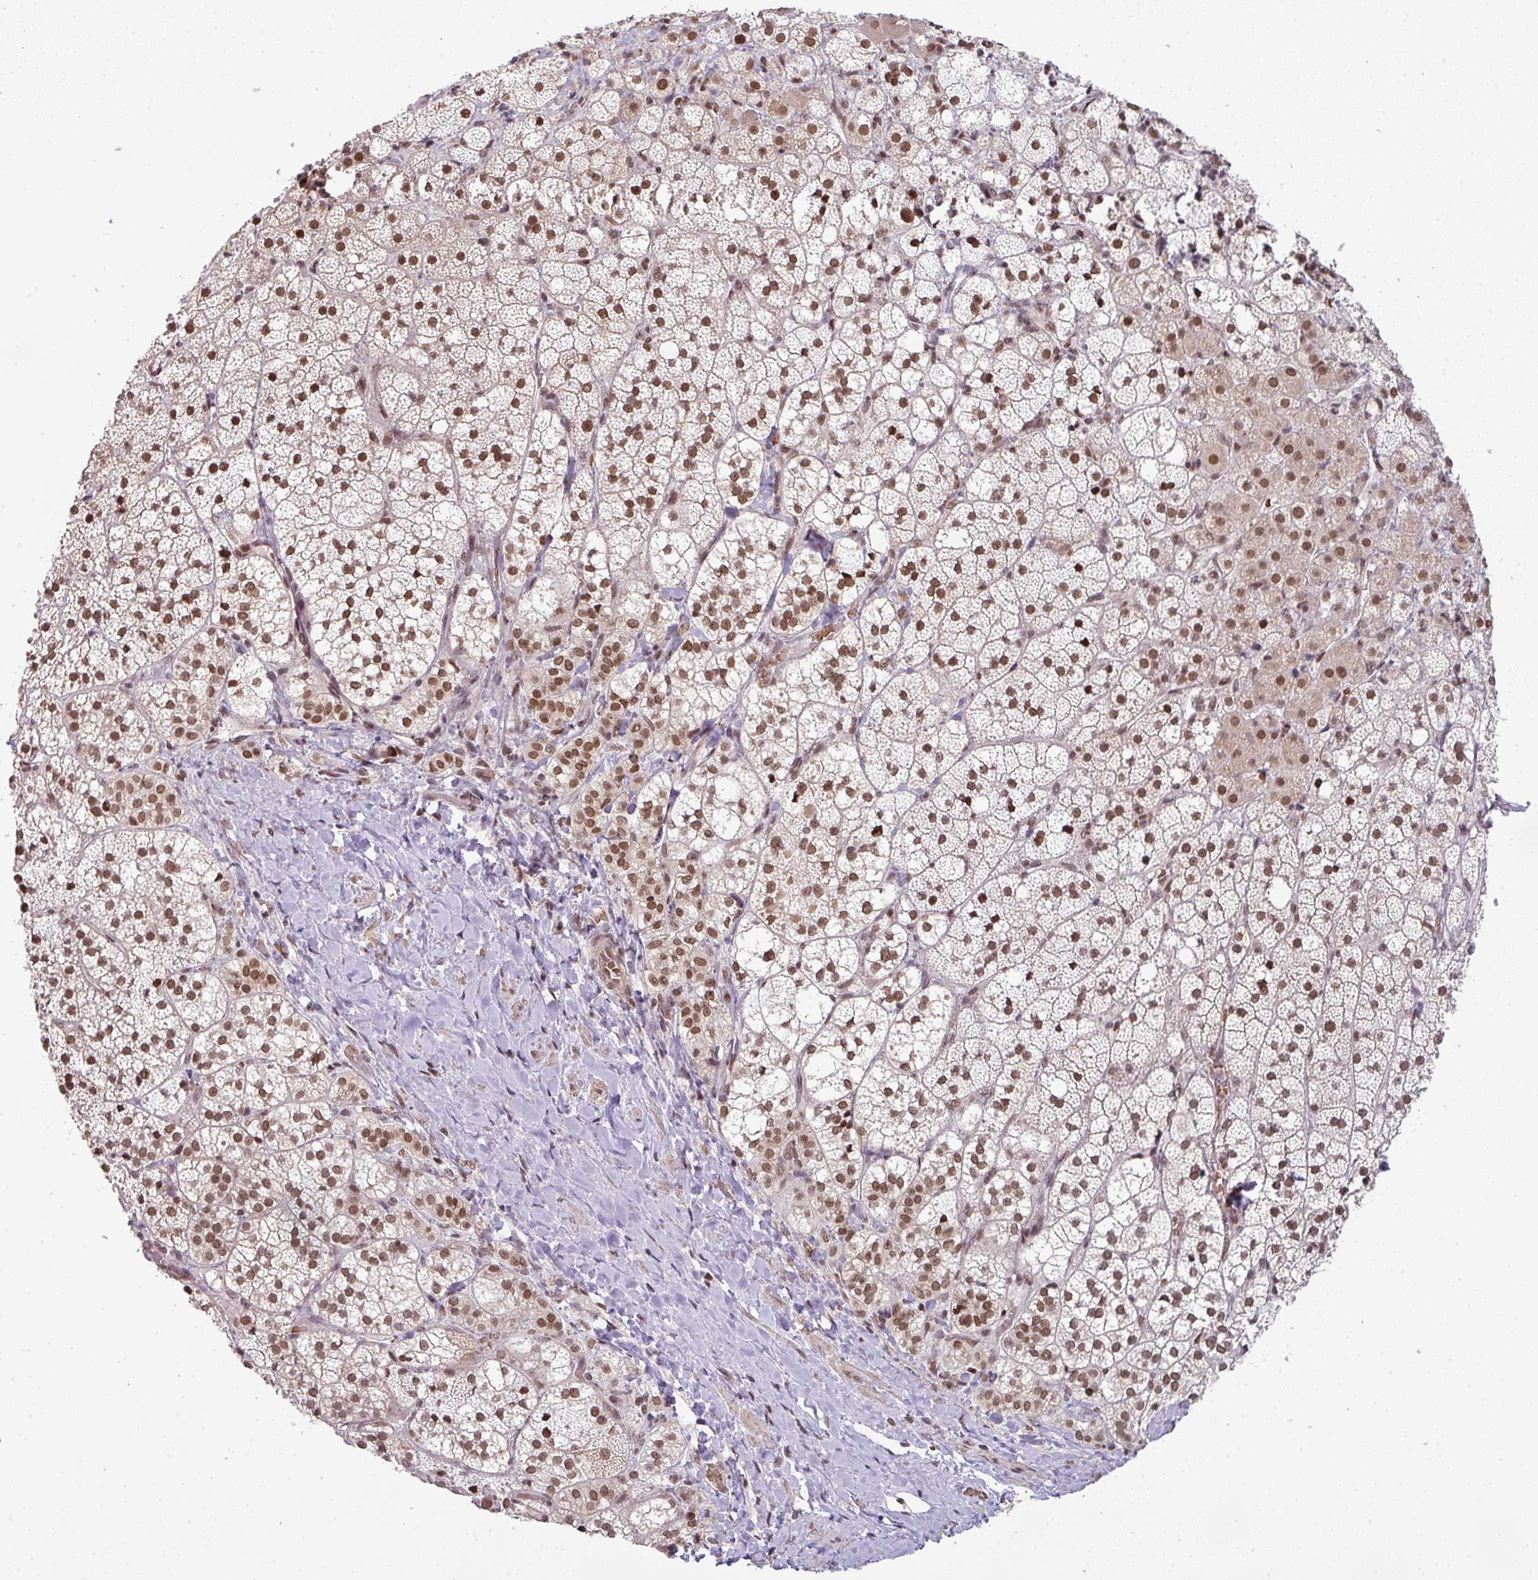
{"staining": {"intensity": "strong", "quantity": ">75%", "location": "nuclear"}, "tissue": "adrenal gland", "cell_type": "Glandular cells", "image_type": "normal", "snomed": [{"axis": "morphology", "description": "Normal tissue, NOS"}, {"axis": "topography", "description": "Adrenal gland"}], "caption": "Approximately >75% of glandular cells in benign human adrenal gland exhibit strong nuclear protein staining as visualized by brown immunohistochemical staining.", "gene": "NCOA5", "patient": {"sex": "male", "age": 53}}